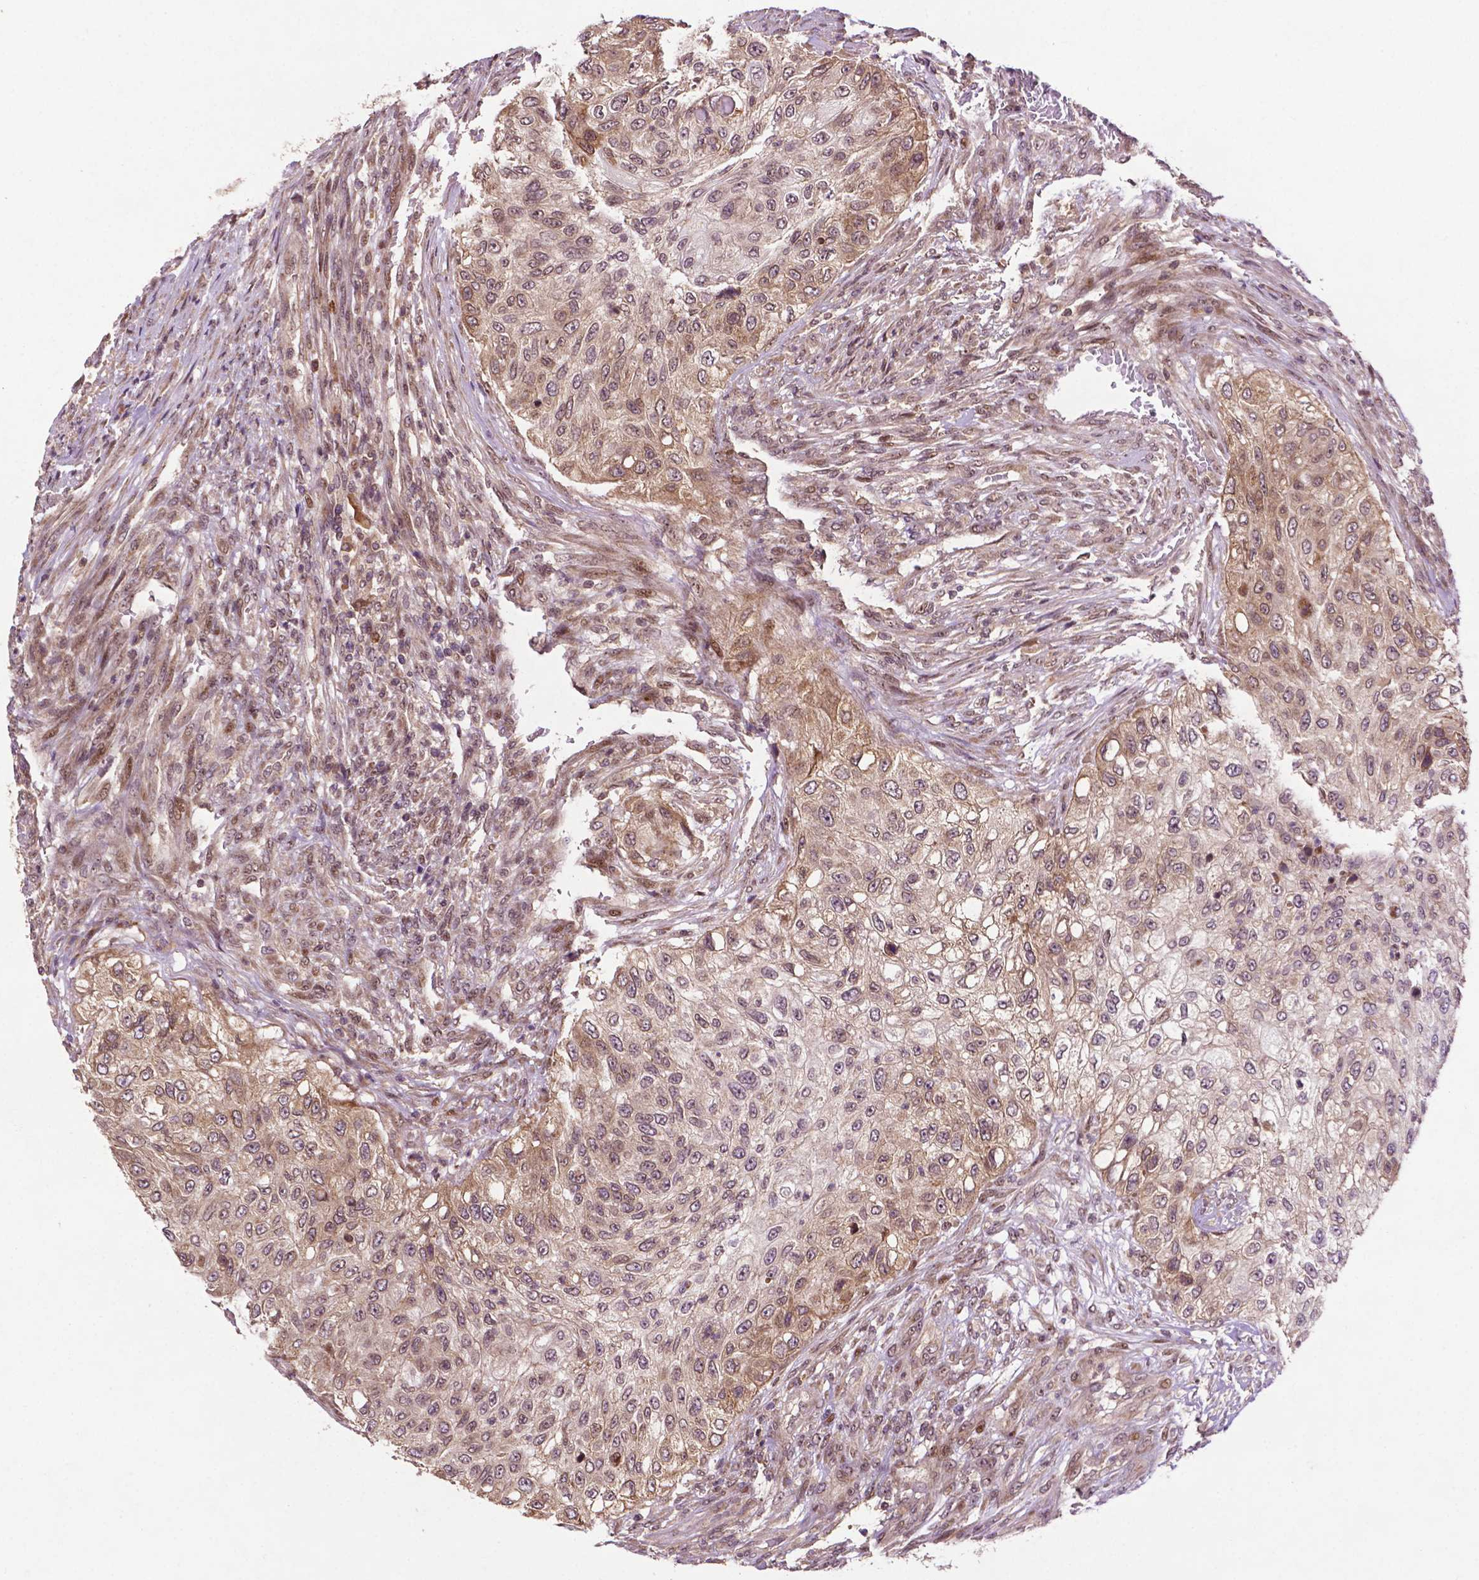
{"staining": {"intensity": "weak", "quantity": "25%-75%", "location": "cytoplasmic/membranous"}, "tissue": "urothelial cancer", "cell_type": "Tumor cells", "image_type": "cancer", "snomed": [{"axis": "morphology", "description": "Urothelial carcinoma, High grade"}, {"axis": "topography", "description": "Urinary bladder"}], "caption": "Tumor cells exhibit weak cytoplasmic/membranous staining in about 25%-75% of cells in high-grade urothelial carcinoma.", "gene": "TMX2", "patient": {"sex": "female", "age": 60}}